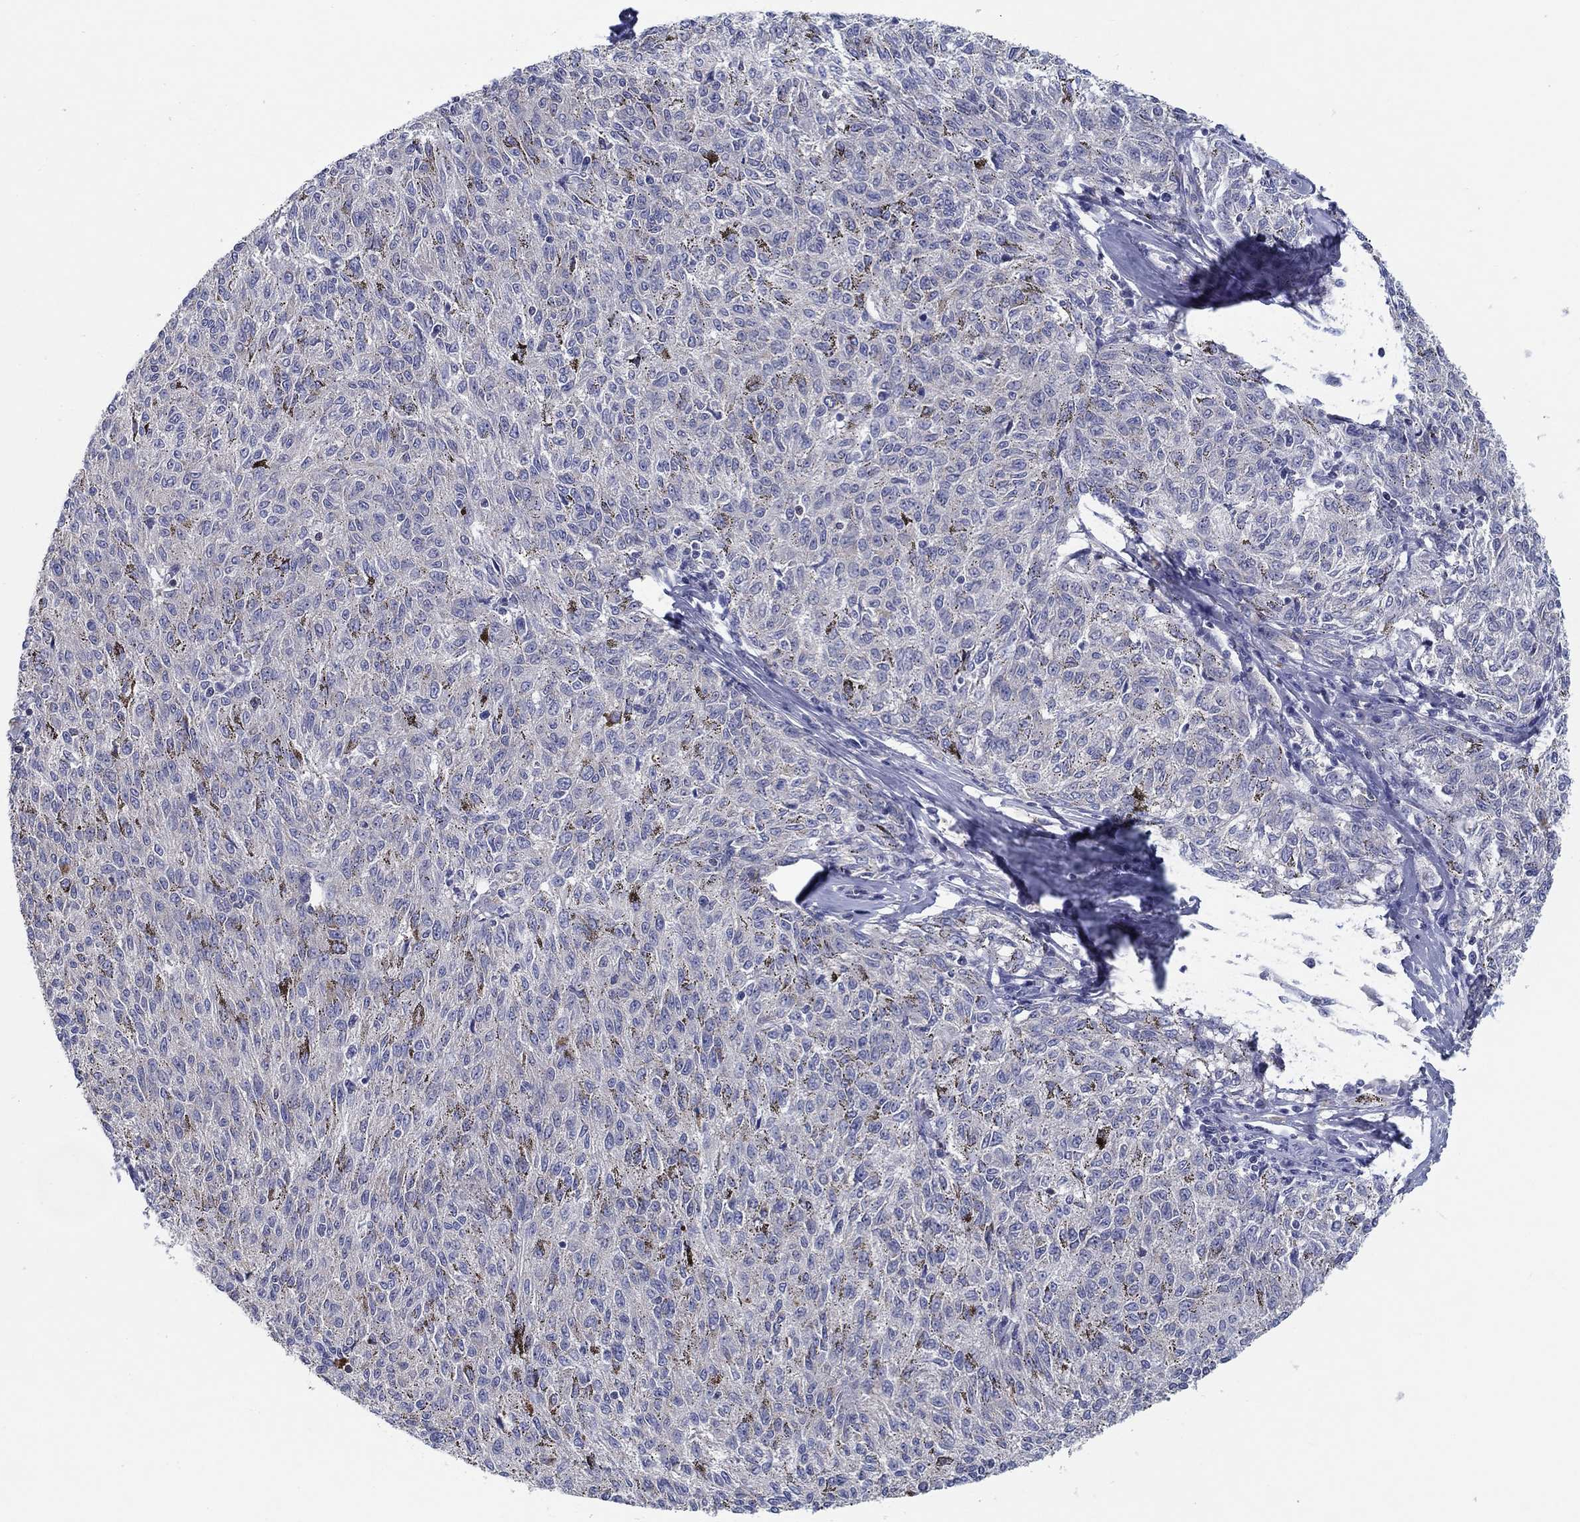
{"staining": {"intensity": "negative", "quantity": "none", "location": "none"}, "tissue": "melanoma", "cell_type": "Tumor cells", "image_type": "cancer", "snomed": [{"axis": "morphology", "description": "Malignant melanoma, NOS"}, {"axis": "topography", "description": "Skin"}], "caption": "Human melanoma stained for a protein using IHC exhibits no positivity in tumor cells.", "gene": "ERMP1", "patient": {"sex": "female", "age": 72}}